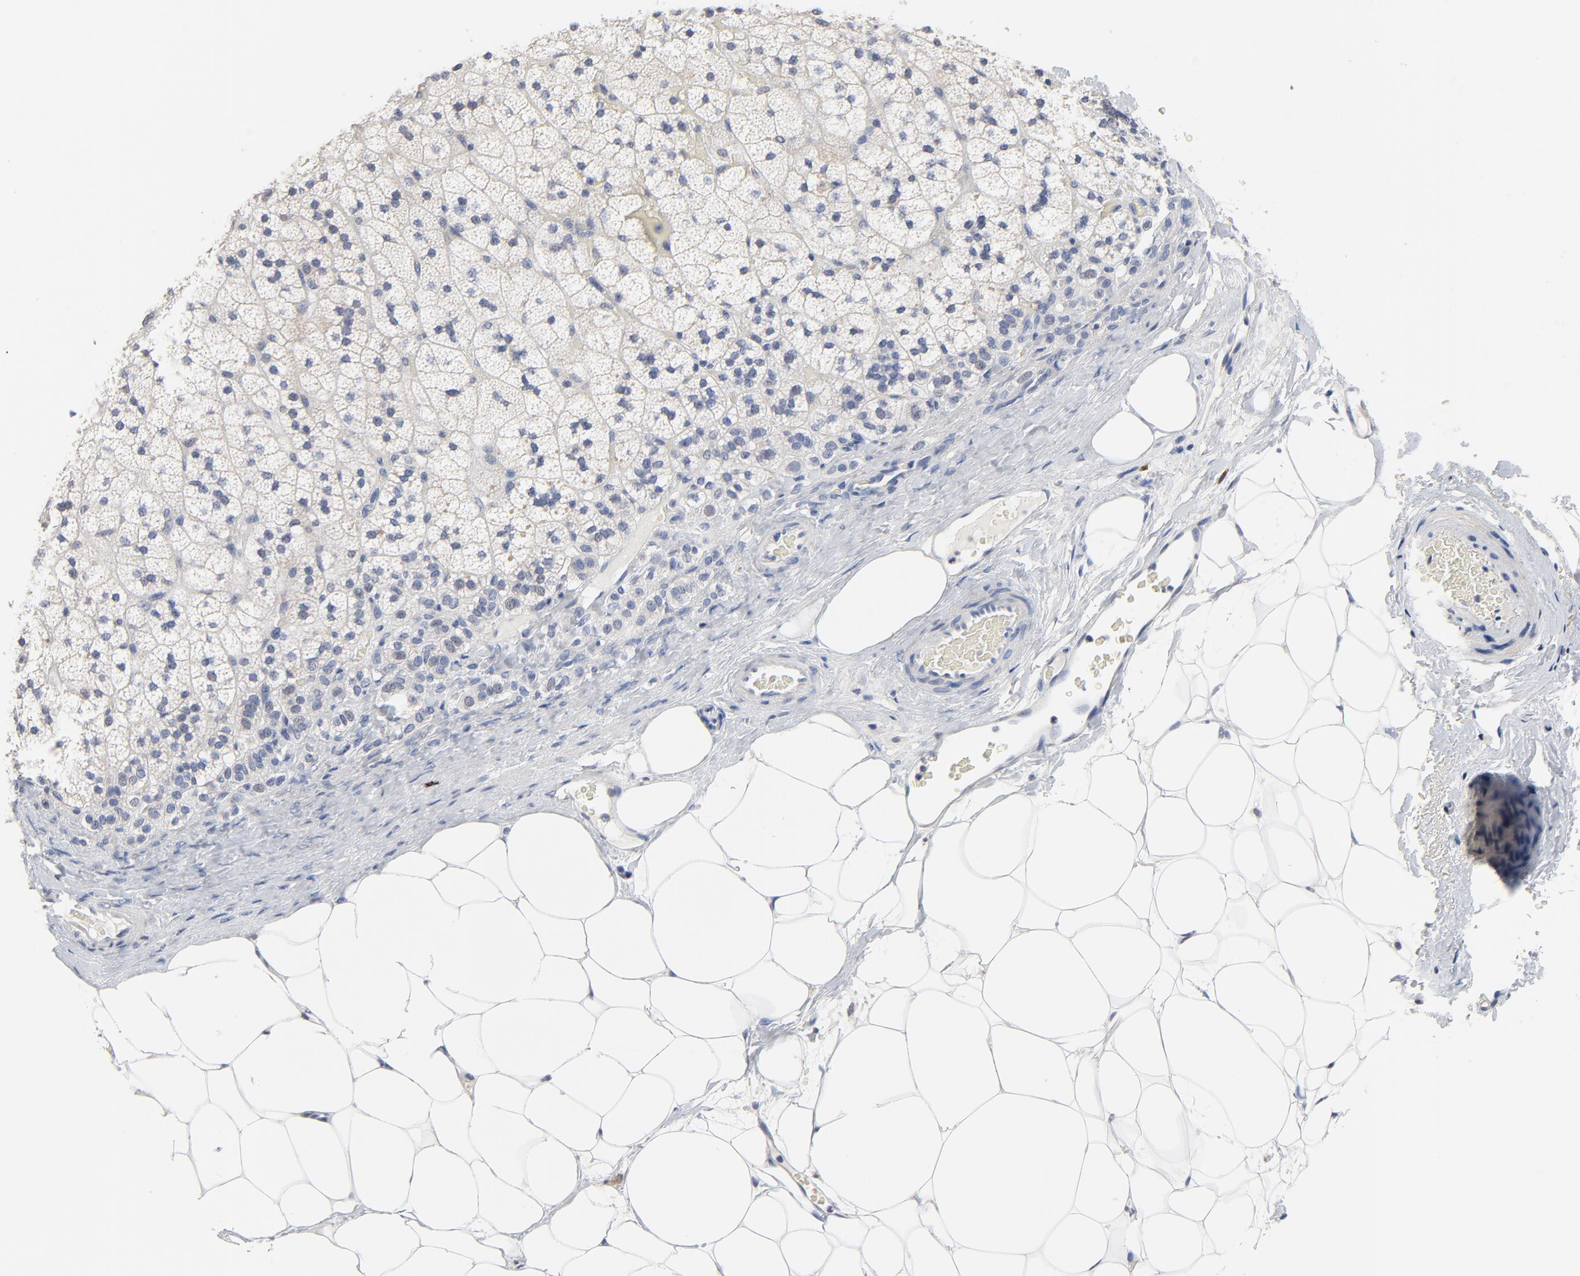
{"staining": {"intensity": "negative", "quantity": "none", "location": "none"}, "tissue": "adrenal gland", "cell_type": "Glandular cells", "image_type": "normal", "snomed": [{"axis": "morphology", "description": "Normal tissue, NOS"}, {"axis": "topography", "description": "Adrenal gland"}], "caption": "The image demonstrates no significant expression in glandular cells of adrenal gland. (Stains: DAB IHC with hematoxylin counter stain, Microscopy: brightfield microscopy at high magnification).", "gene": "FBXL5", "patient": {"sex": "male", "age": 35}}